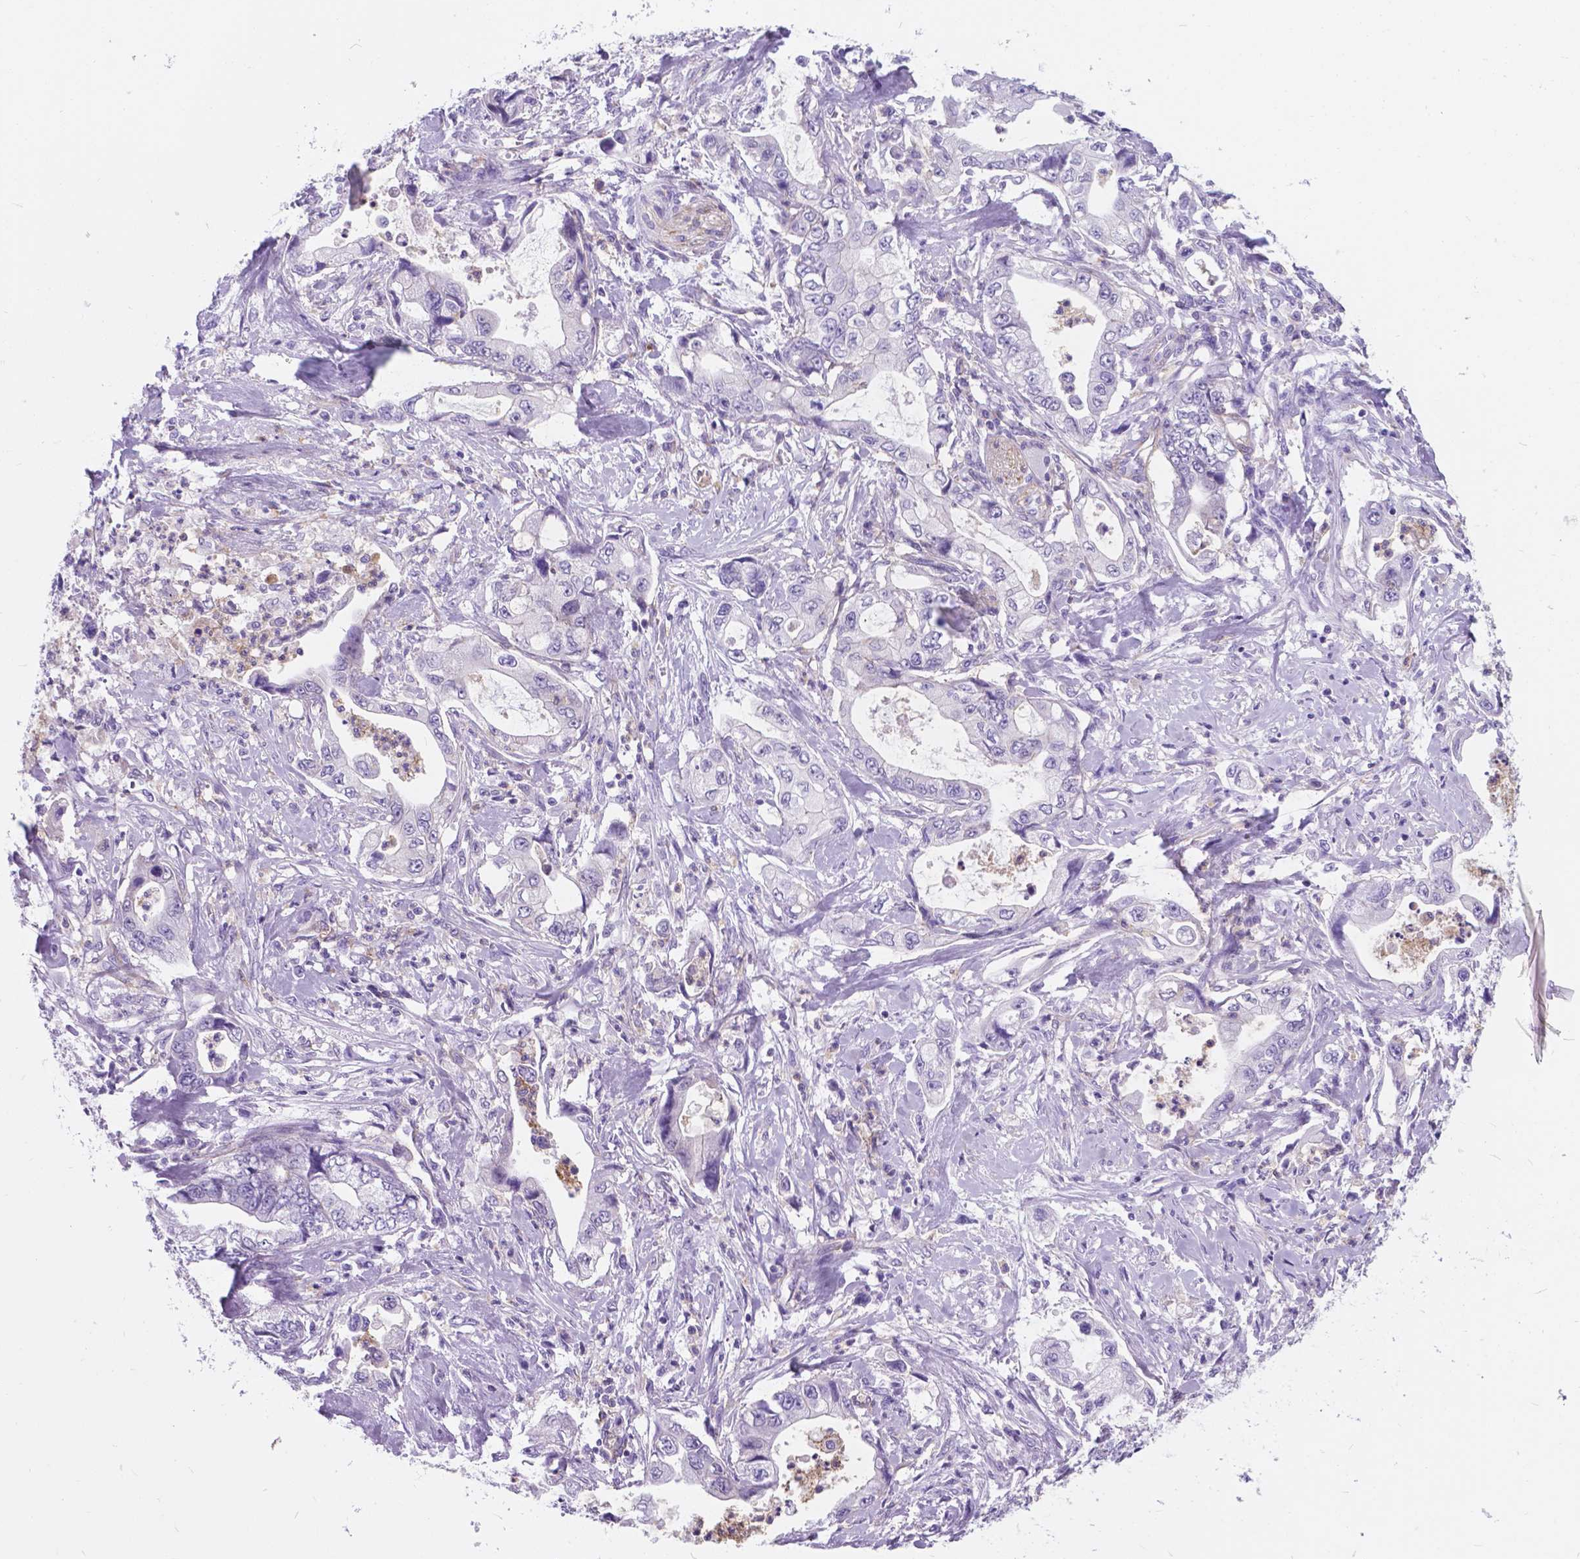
{"staining": {"intensity": "negative", "quantity": "none", "location": "none"}, "tissue": "stomach cancer", "cell_type": "Tumor cells", "image_type": "cancer", "snomed": [{"axis": "morphology", "description": "Adenocarcinoma, NOS"}, {"axis": "topography", "description": "Pancreas"}, {"axis": "topography", "description": "Stomach, upper"}], "caption": "IHC image of neoplastic tissue: stomach adenocarcinoma stained with DAB (3,3'-diaminobenzidine) shows no significant protein positivity in tumor cells.", "gene": "KIAA0040", "patient": {"sex": "male", "age": 77}}